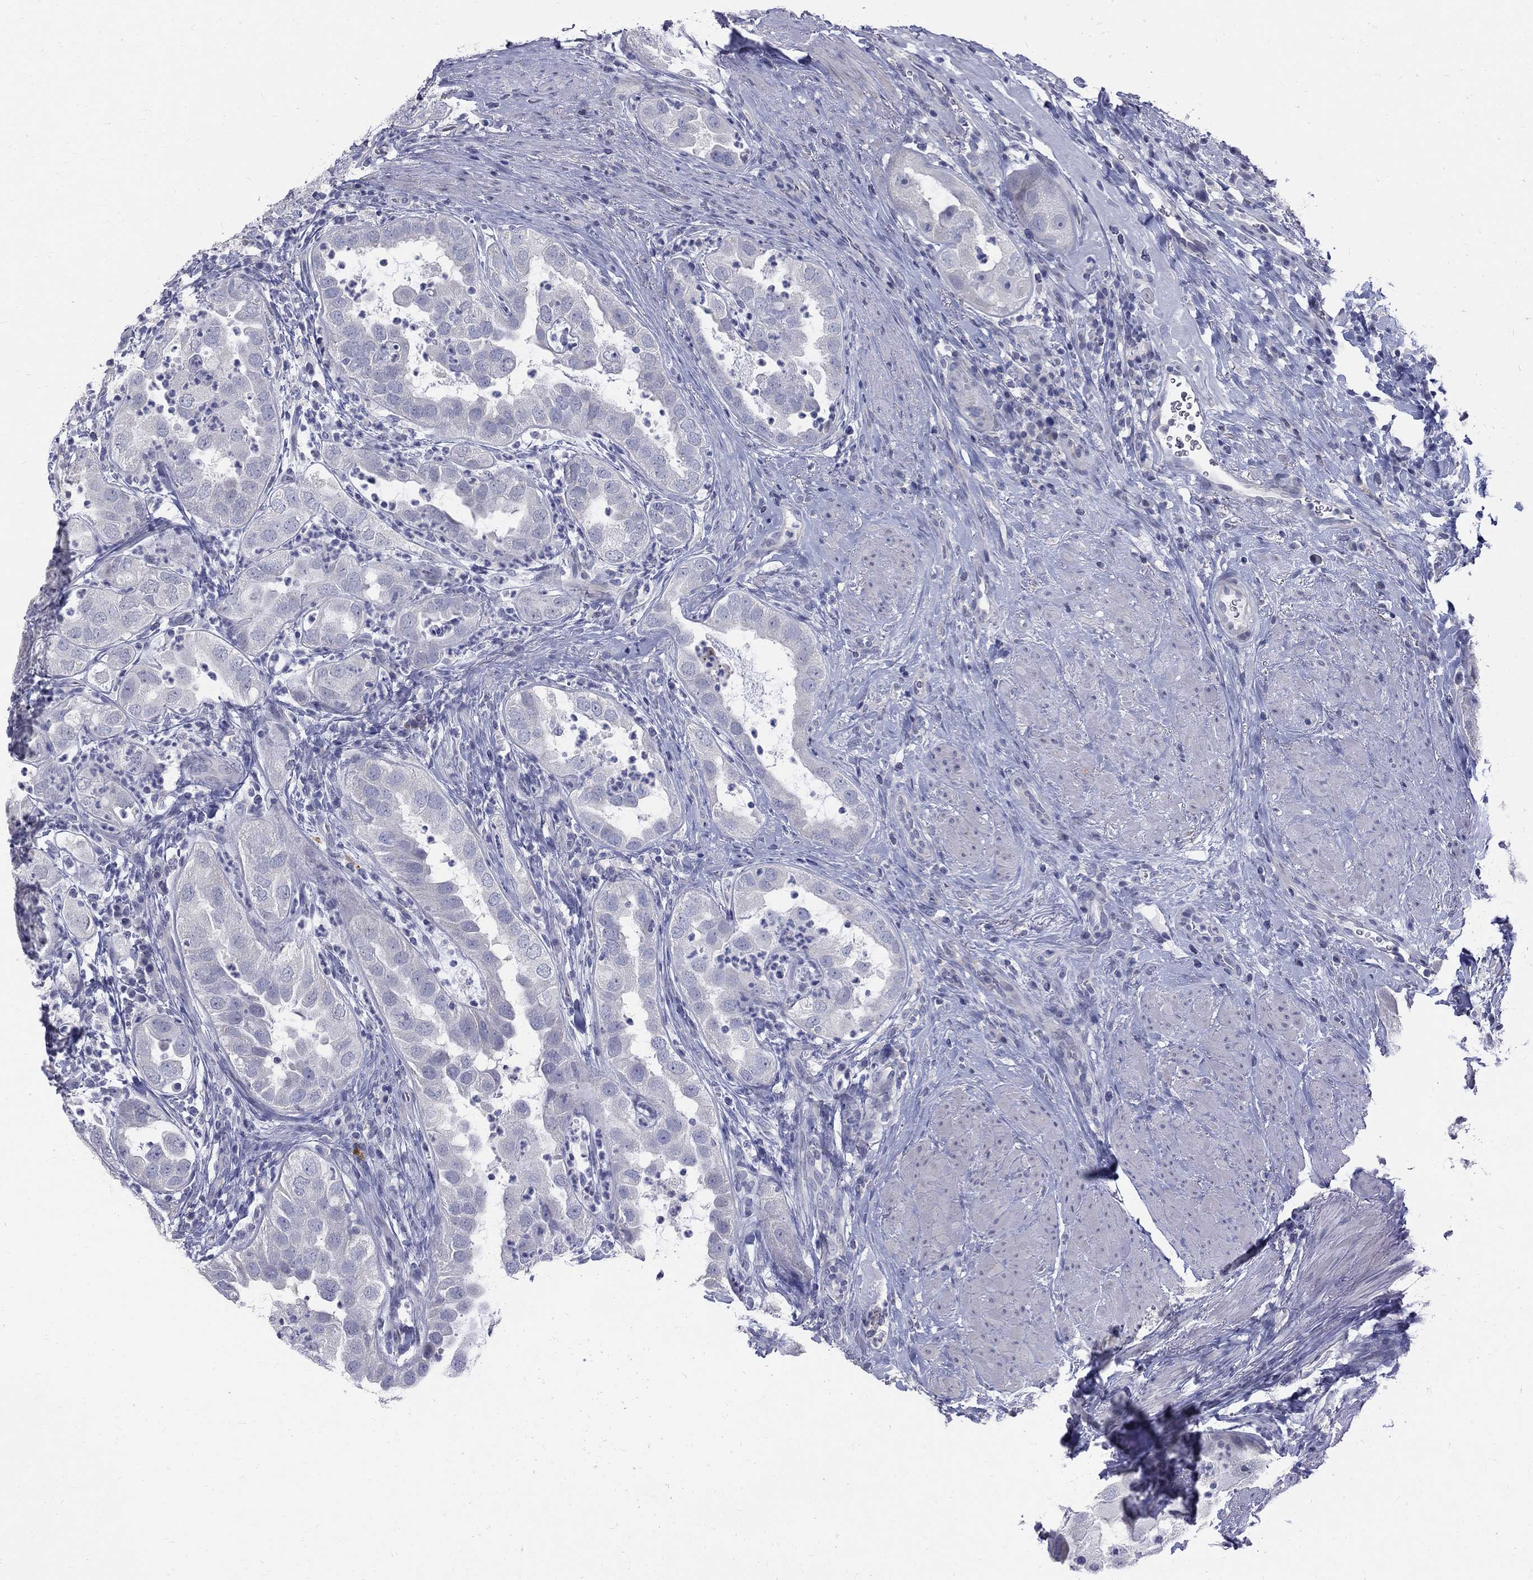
{"staining": {"intensity": "negative", "quantity": "none", "location": "none"}, "tissue": "urothelial cancer", "cell_type": "Tumor cells", "image_type": "cancer", "snomed": [{"axis": "morphology", "description": "Urothelial carcinoma, High grade"}, {"axis": "topography", "description": "Urinary bladder"}], "caption": "The image demonstrates no significant staining in tumor cells of urothelial cancer. Brightfield microscopy of immunohistochemistry stained with DAB (3,3'-diaminobenzidine) (brown) and hematoxylin (blue), captured at high magnification.", "gene": "MAGEB6", "patient": {"sex": "female", "age": 41}}